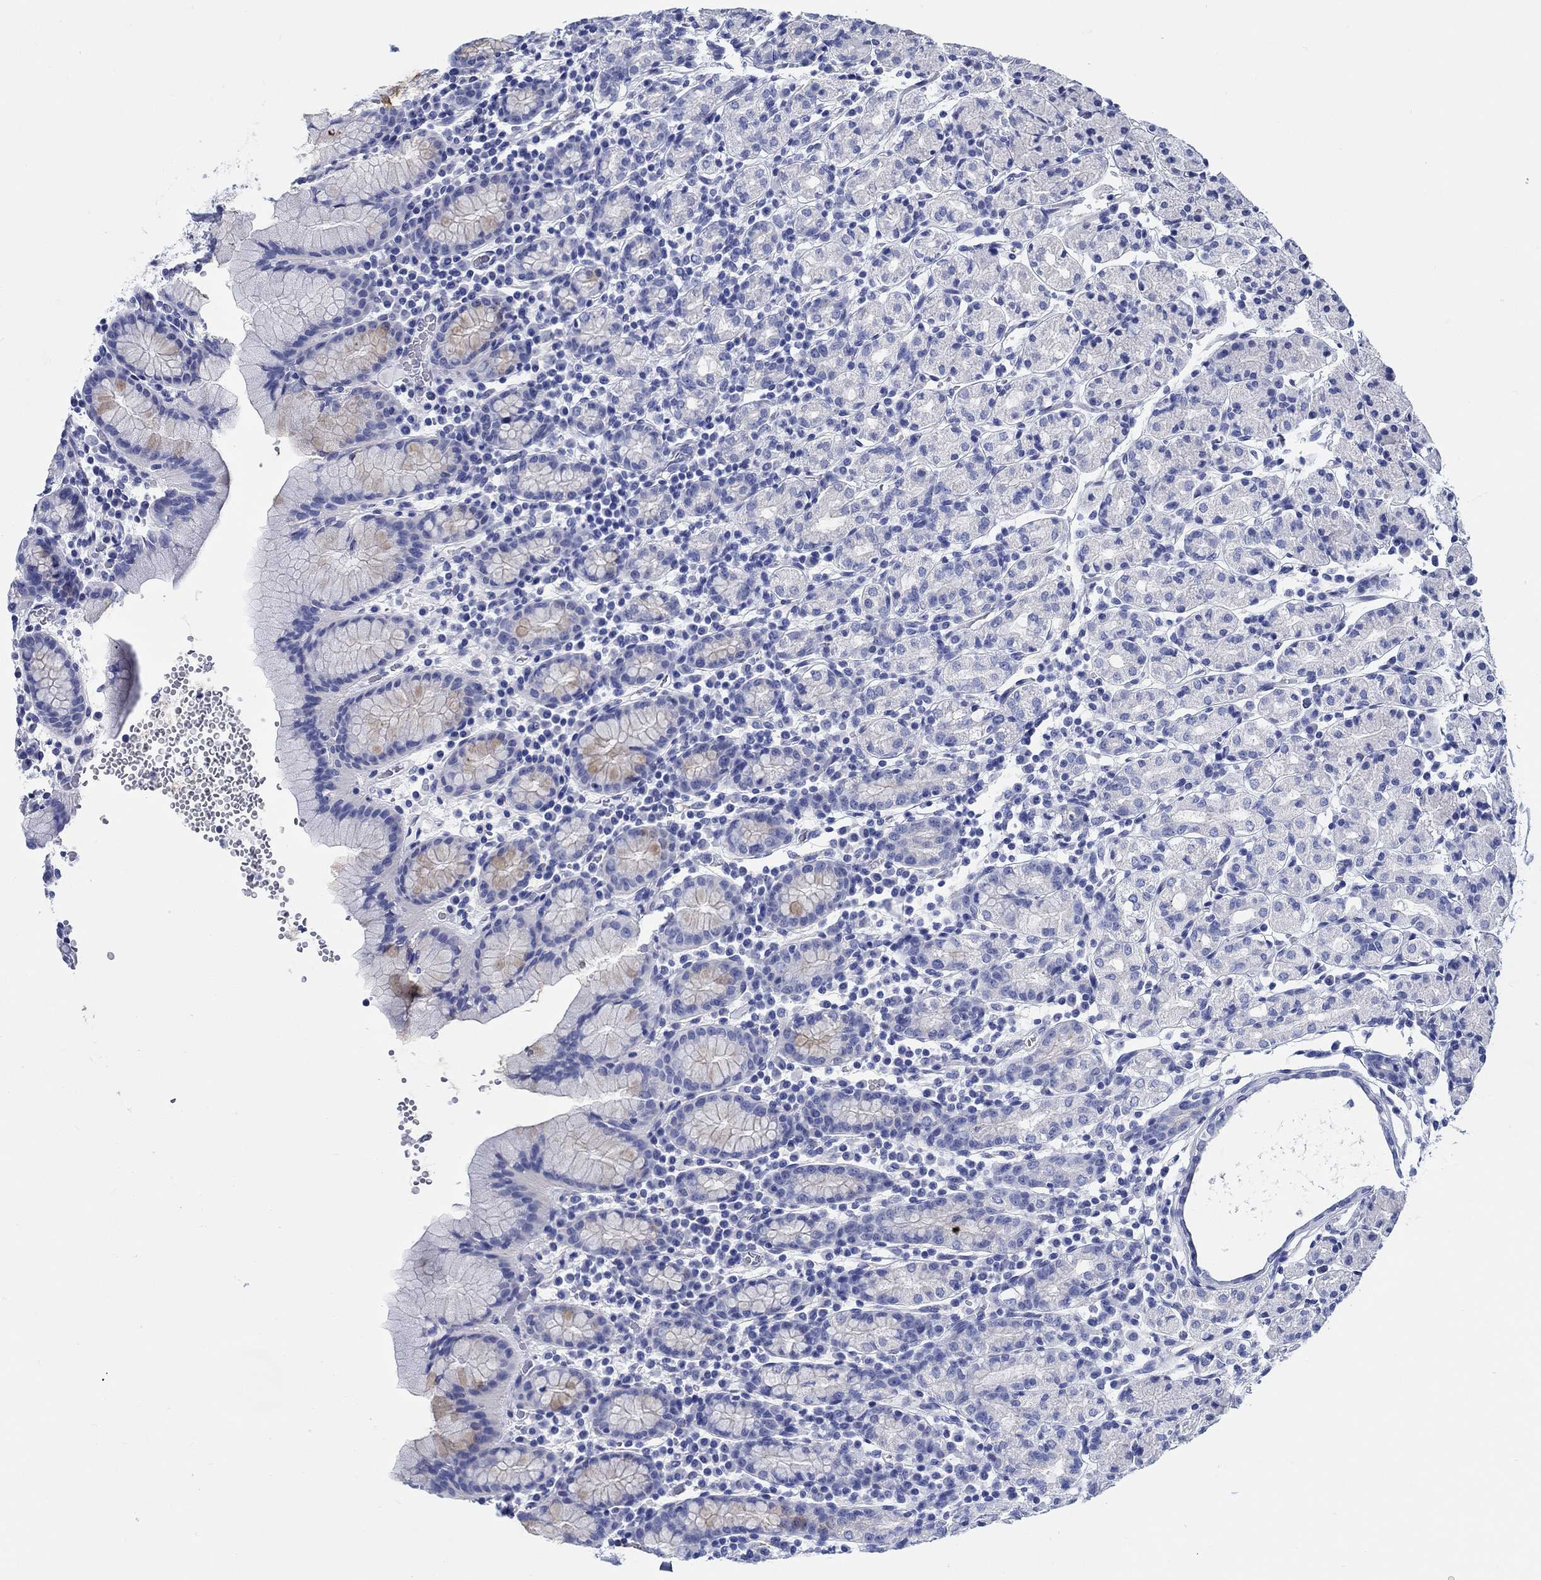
{"staining": {"intensity": "negative", "quantity": "none", "location": "none"}, "tissue": "stomach", "cell_type": "Glandular cells", "image_type": "normal", "snomed": [{"axis": "morphology", "description": "Normal tissue, NOS"}, {"axis": "topography", "description": "Stomach, upper"}, {"axis": "topography", "description": "Stomach"}], "caption": "IHC of normal stomach reveals no staining in glandular cells. (Brightfield microscopy of DAB IHC at high magnification).", "gene": "RD3L", "patient": {"sex": "male", "age": 62}}